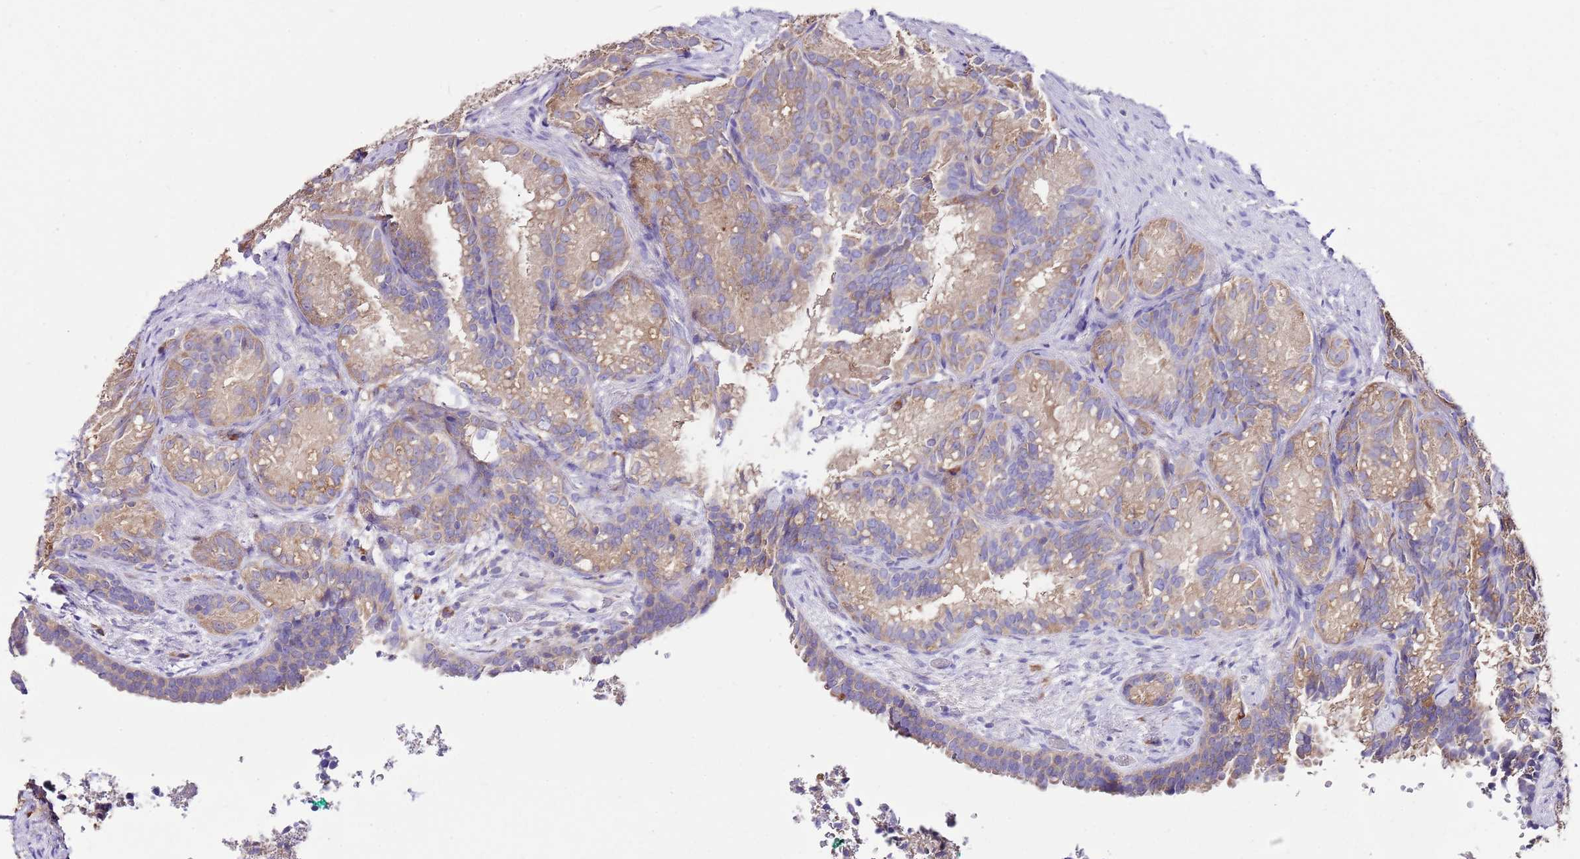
{"staining": {"intensity": "moderate", "quantity": ">75%", "location": "cytoplasmic/membranous"}, "tissue": "seminal vesicle", "cell_type": "Glandular cells", "image_type": "normal", "snomed": [{"axis": "morphology", "description": "Normal tissue, NOS"}, {"axis": "topography", "description": "Seminal veicle"}], "caption": "The photomicrograph shows immunohistochemical staining of normal seminal vesicle. There is moderate cytoplasmic/membranous expression is identified in approximately >75% of glandular cells.", "gene": "RPS10", "patient": {"sex": "male", "age": 58}}